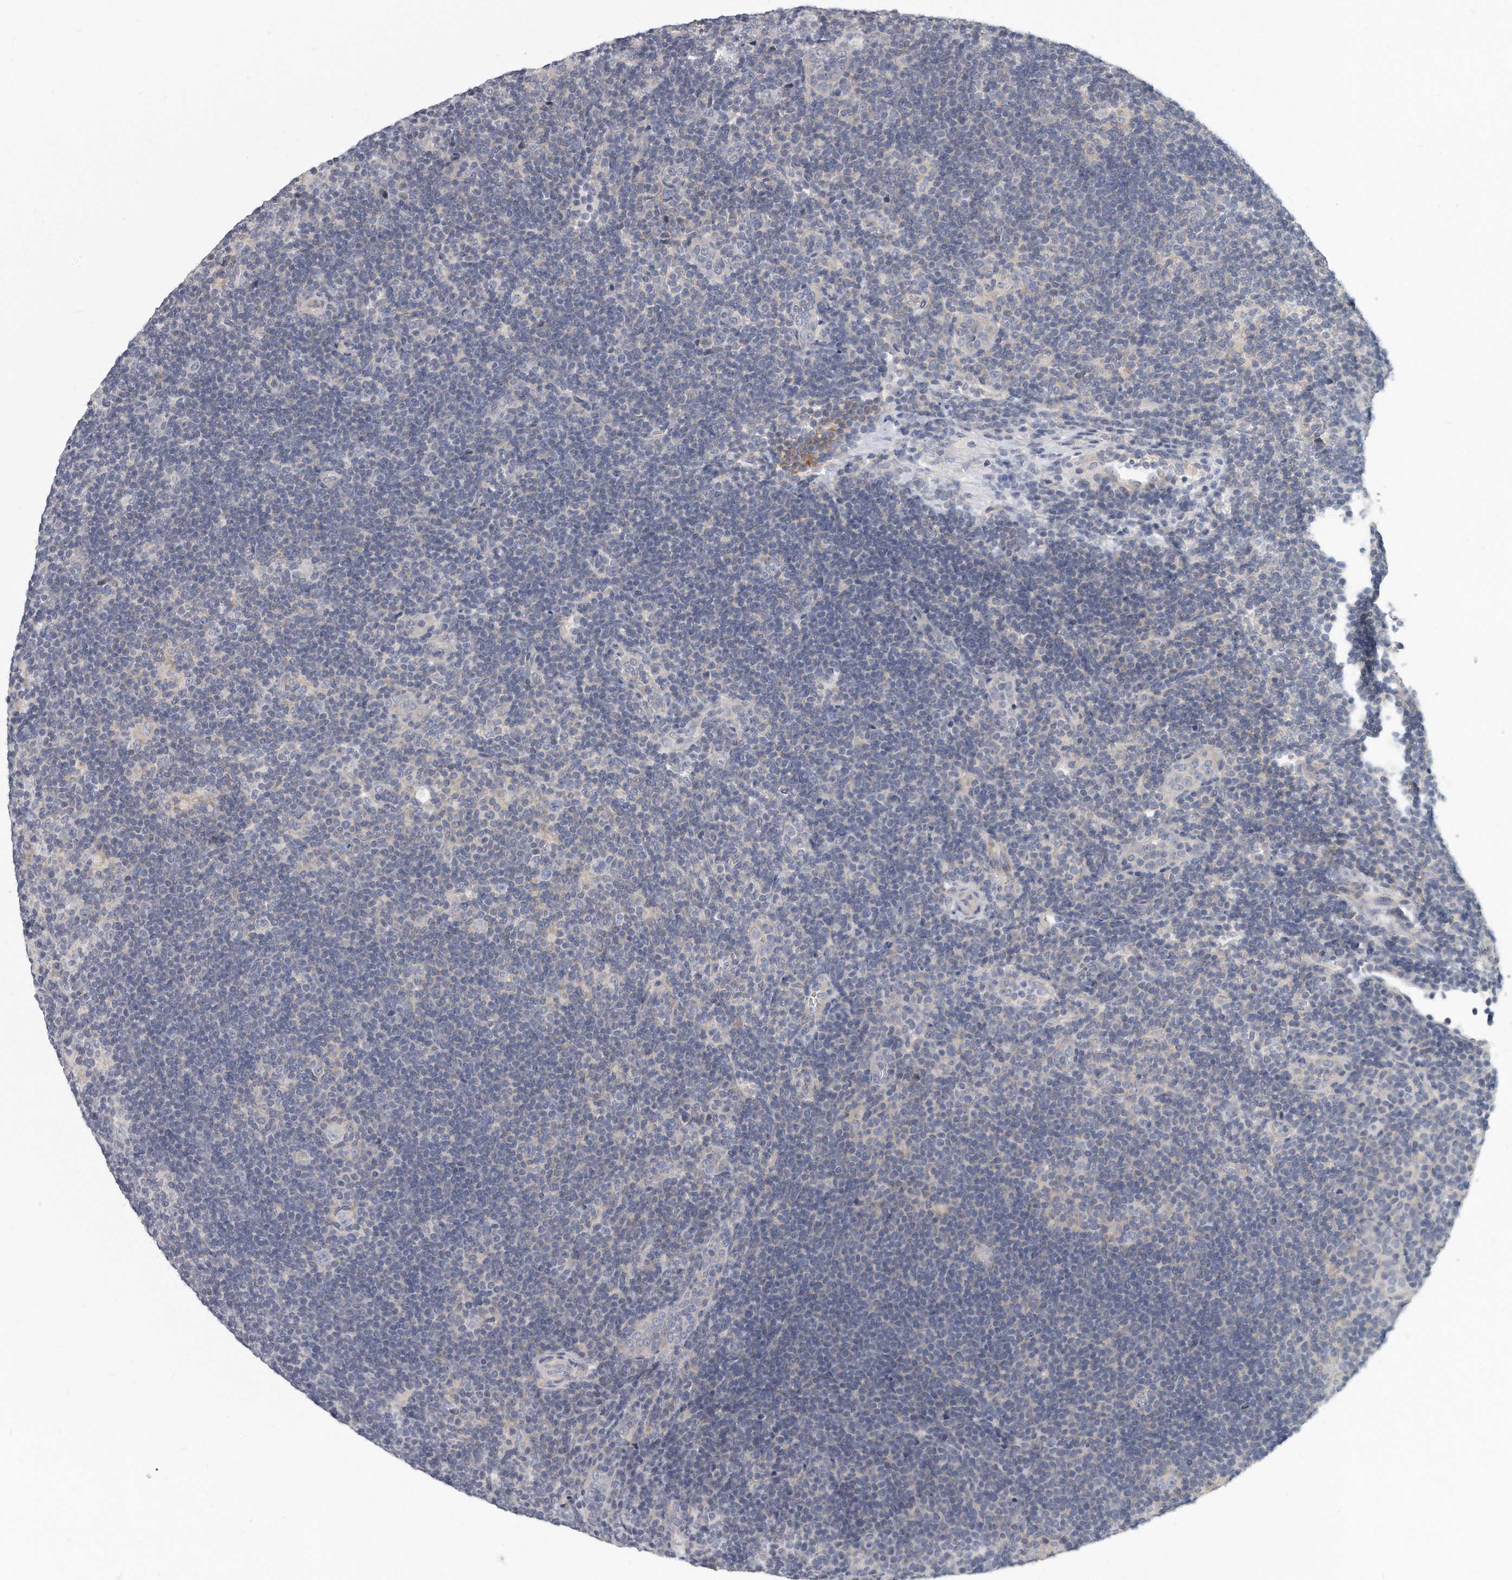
{"staining": {"intensity": "negative", "quantity": "none", "location": "none"}, "tissue": "lymphoma", "cell_type": "Tumor cells", "image_type": "cancer", "snomed": [{"axis": "morphology", "description": "Hodgkin's disease, NOS"}, {"axis": "topography", "description": "Lymph node"}], "caption": "A high-resolution micrograph shows IHC staining of lymphoma, which demonstrates no significant staining in tumor cells.", "gene": "PLEKHA6", "patient": {"sex": "female", "age": 57}}